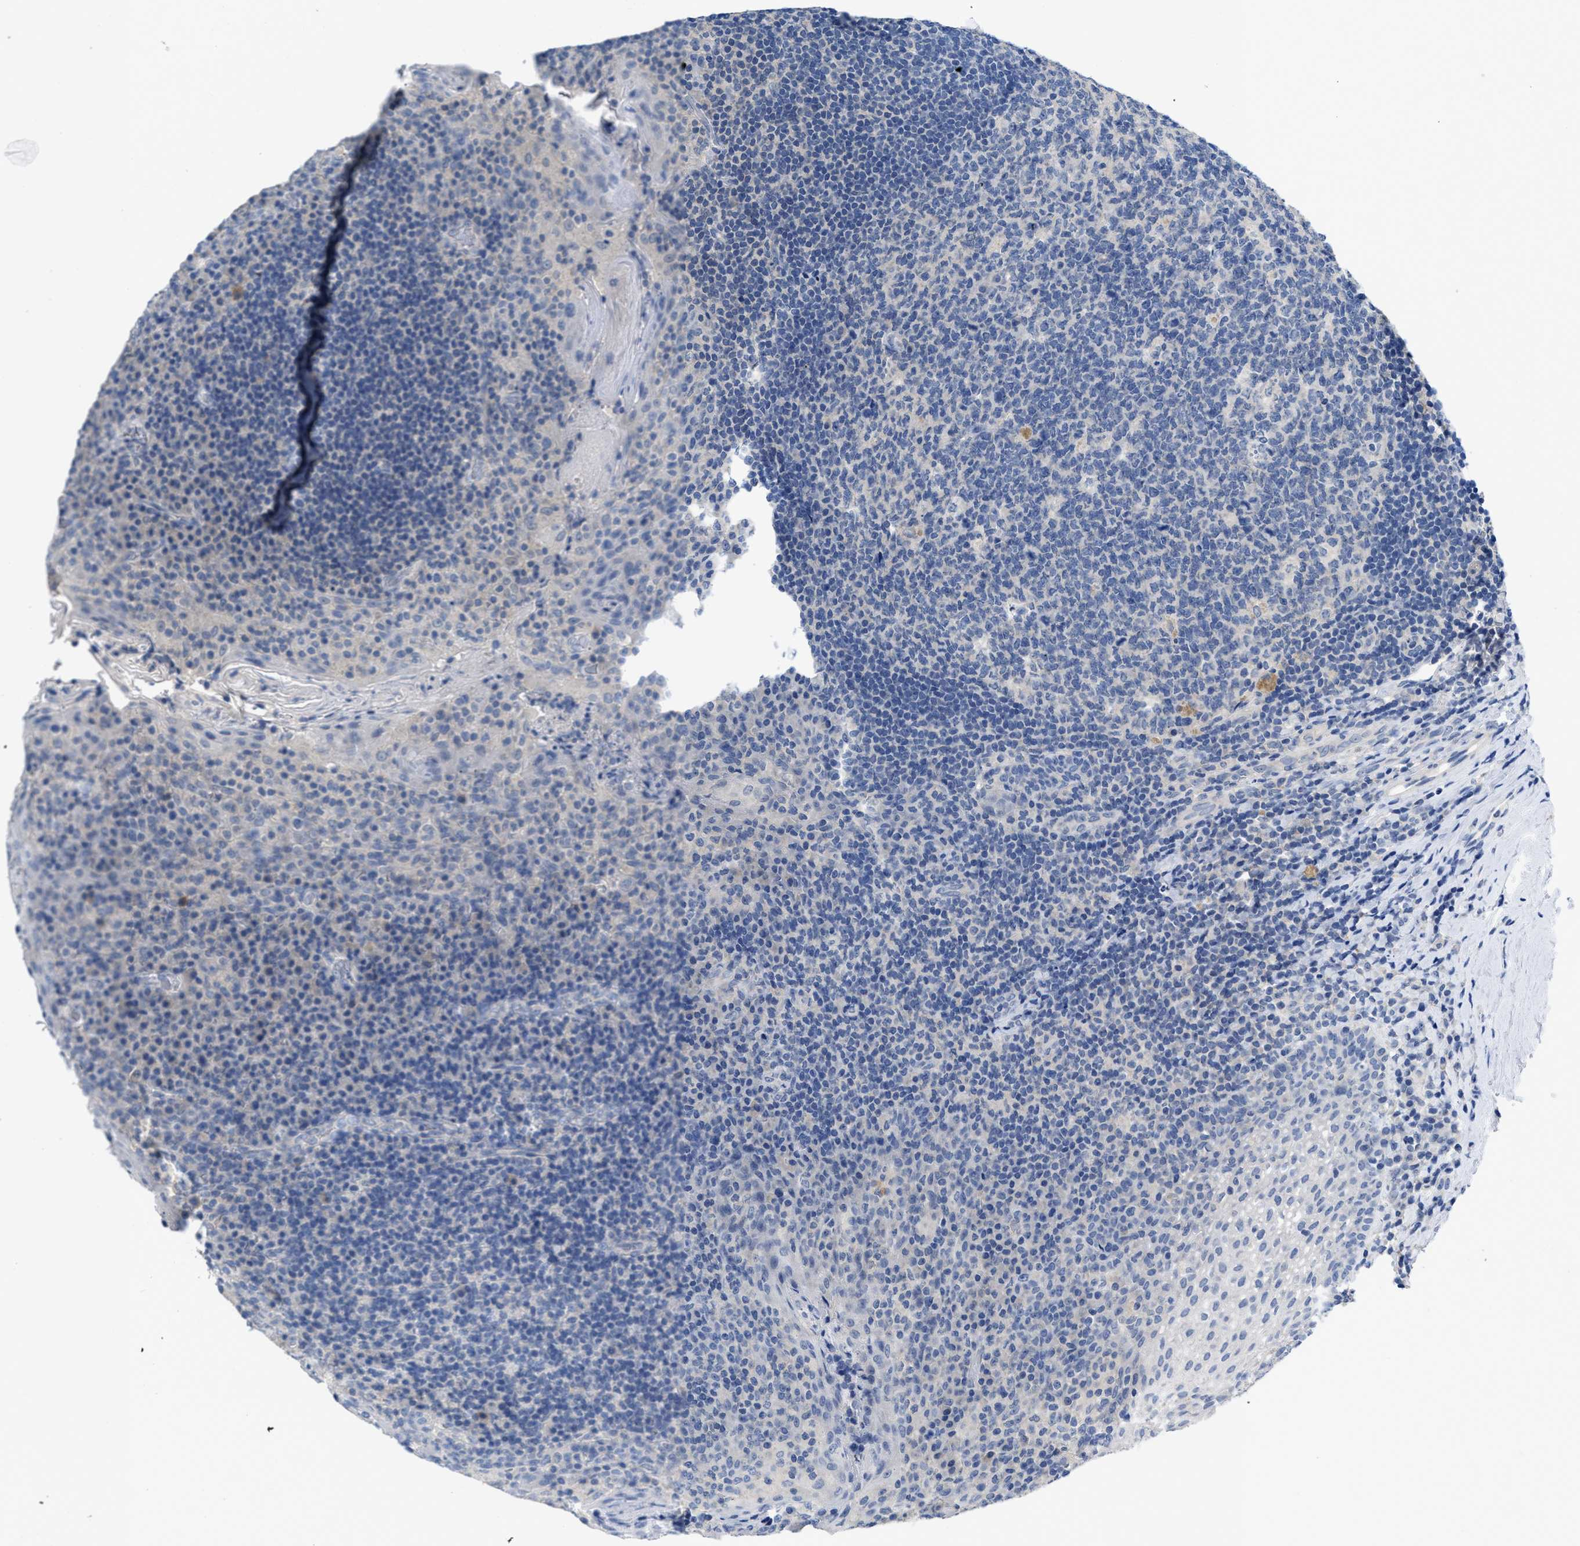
{"staining": {"intensity": "negative", "quantity": "none", "location": "none"}, "tissue": "tonsil", "cell_type": "Germinal center cells", "image_type": "normal", "snomed": [{"axis": "morphology", "description": "Normal tissue, NOS"}, {"axis": "topography", "description": "Tonsil"}], "caption": "Image shows no protein staining in germinal center cells of normal tonsil. Brightfield microscopy of IHC stained with DAB (3,3'-diaminobenzidine) (brown) and hematoxylin (blue), captured at high magnification.", "gene": "PYY", "patient": {"sex": "male", "age": 17}}